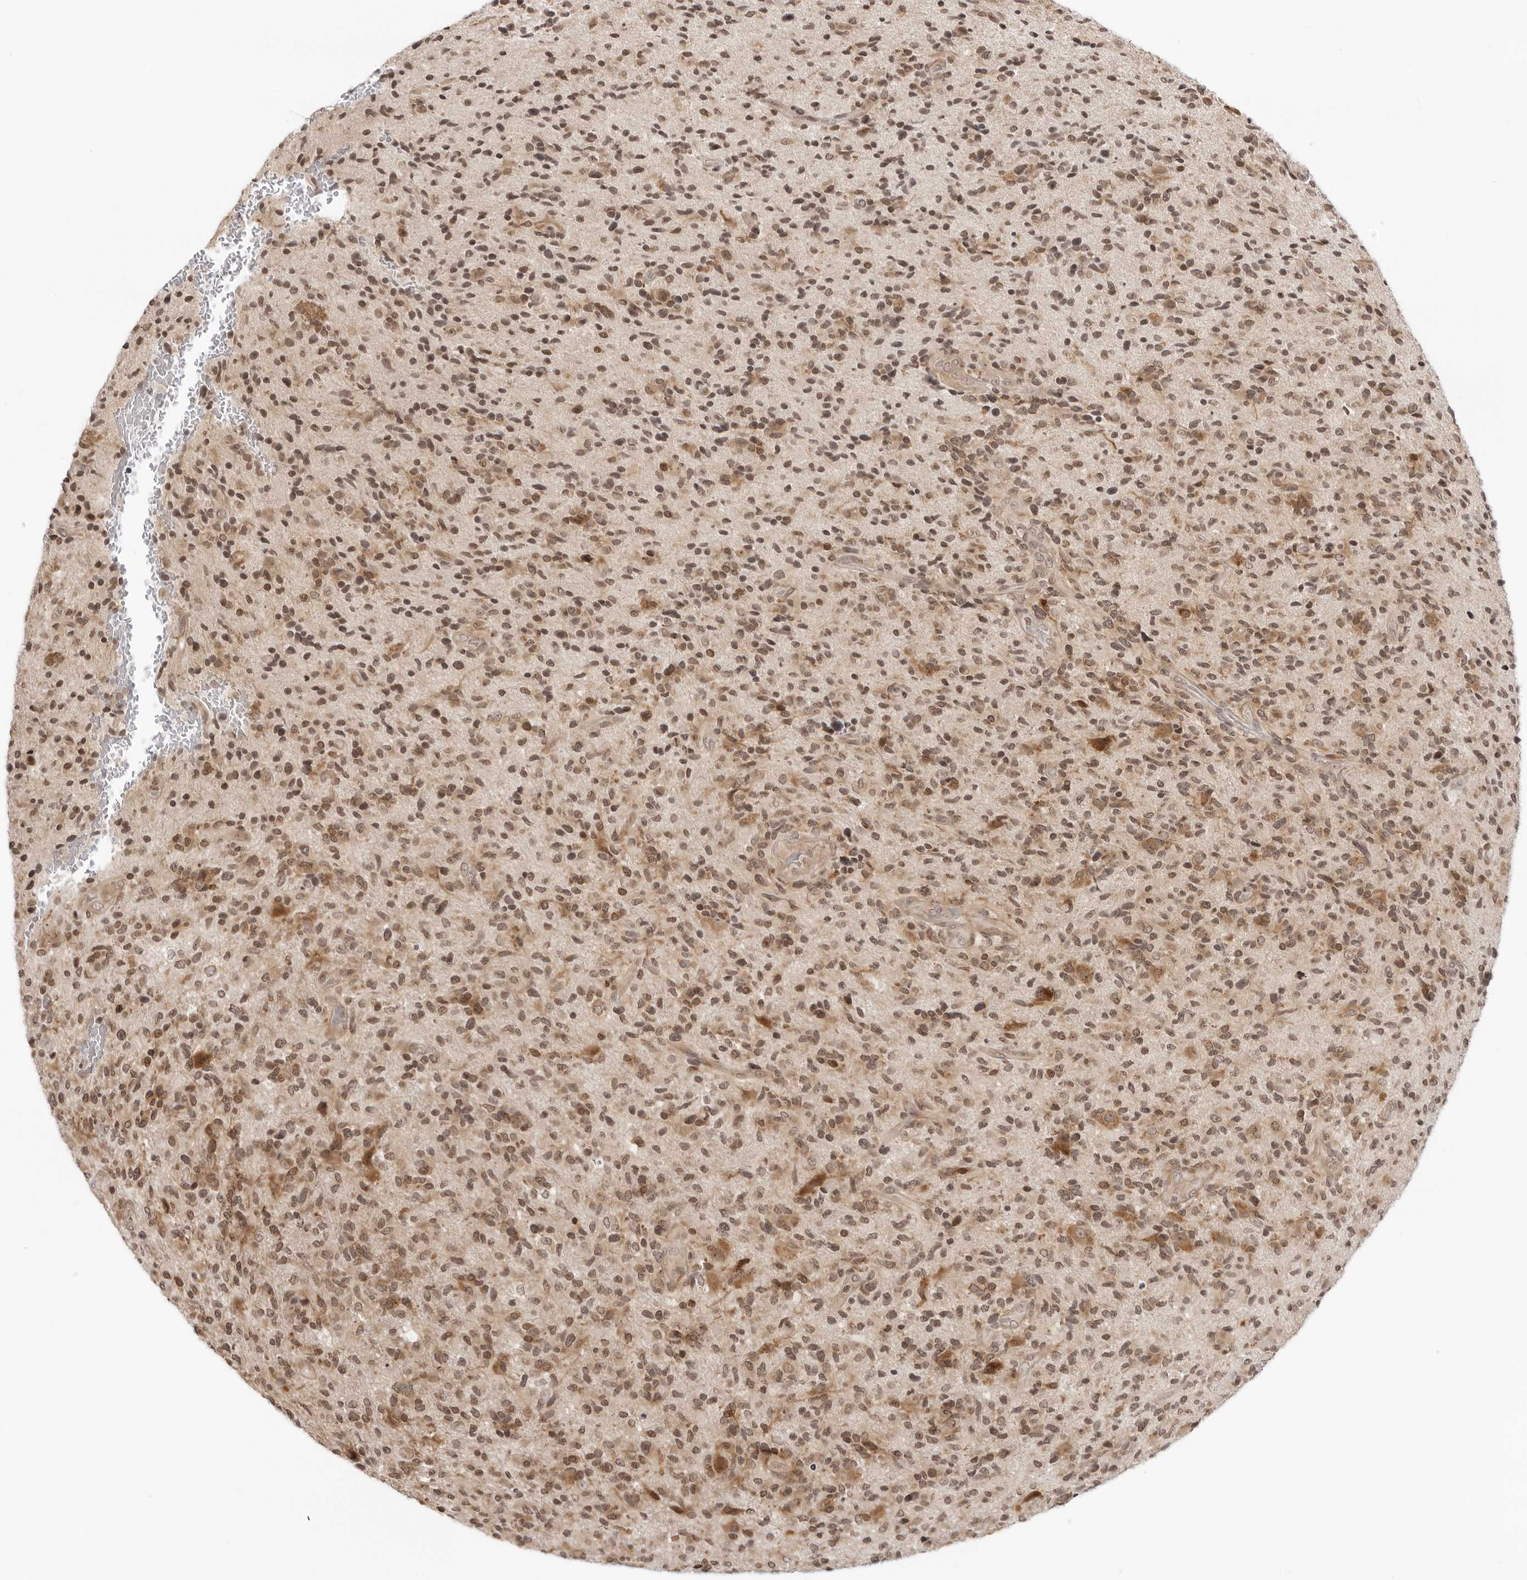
{"staining": {"intensity": "moderate", "quantity": ">75%", "location": "cytoplasmic/membranous,nuclear"}, "tissue": "glioma", "cell_type": "Tumor cells", "image_type": "cancer", "snomed": [{"axis": "morphology", "description": "Glioma, malignant, High grade"}, {"axis": "topography", "description": "Brain"}], "caption": "Protein analysis of glioma tissue exhibits moderate cytoplasmic/membranous and nuclear positivity in approximately >75% of tumor cells. Nuclei are stained in blue.", "gene": "PRRC2C", "patient": {"sex": "male", "age": 72}}